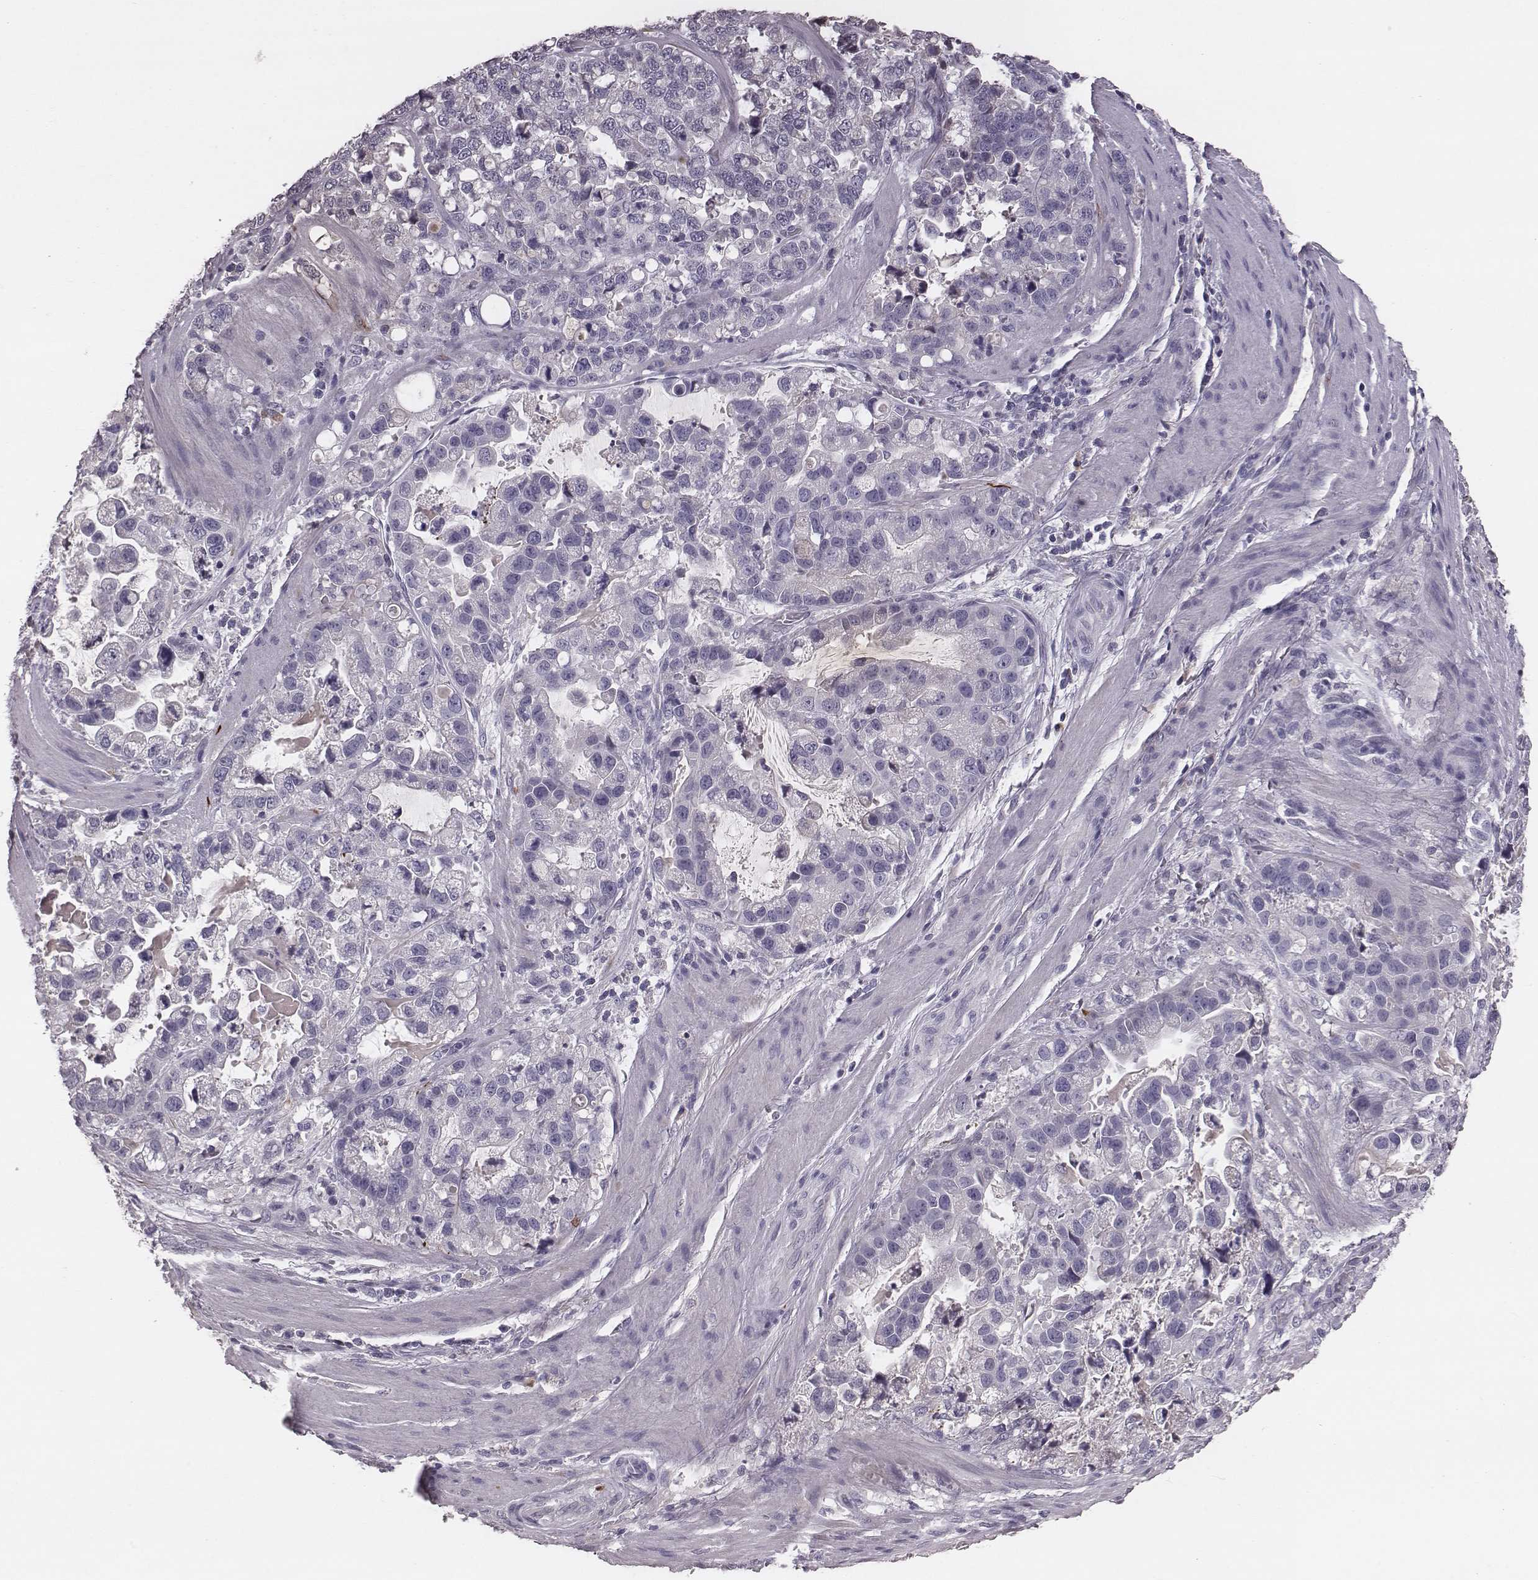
{"staining": {"intensity": "negative", "quantity": "none", "location": "none"}, "tissue": "stomach cancer", "cell_type": "Tumor cells", "image_type": "cancer", "snomed": [{"axis": "morphology", "description": "Adenocarcinoma, NOS"}, {"axis": "topography", "description": "Stomach"}], "caption": "Micrograph shows no protein staining in tumor cells of stomach adenocarcinoma tissue.", "gene": "SMIM24", "patient": {"sex": "male", "age": 59}}